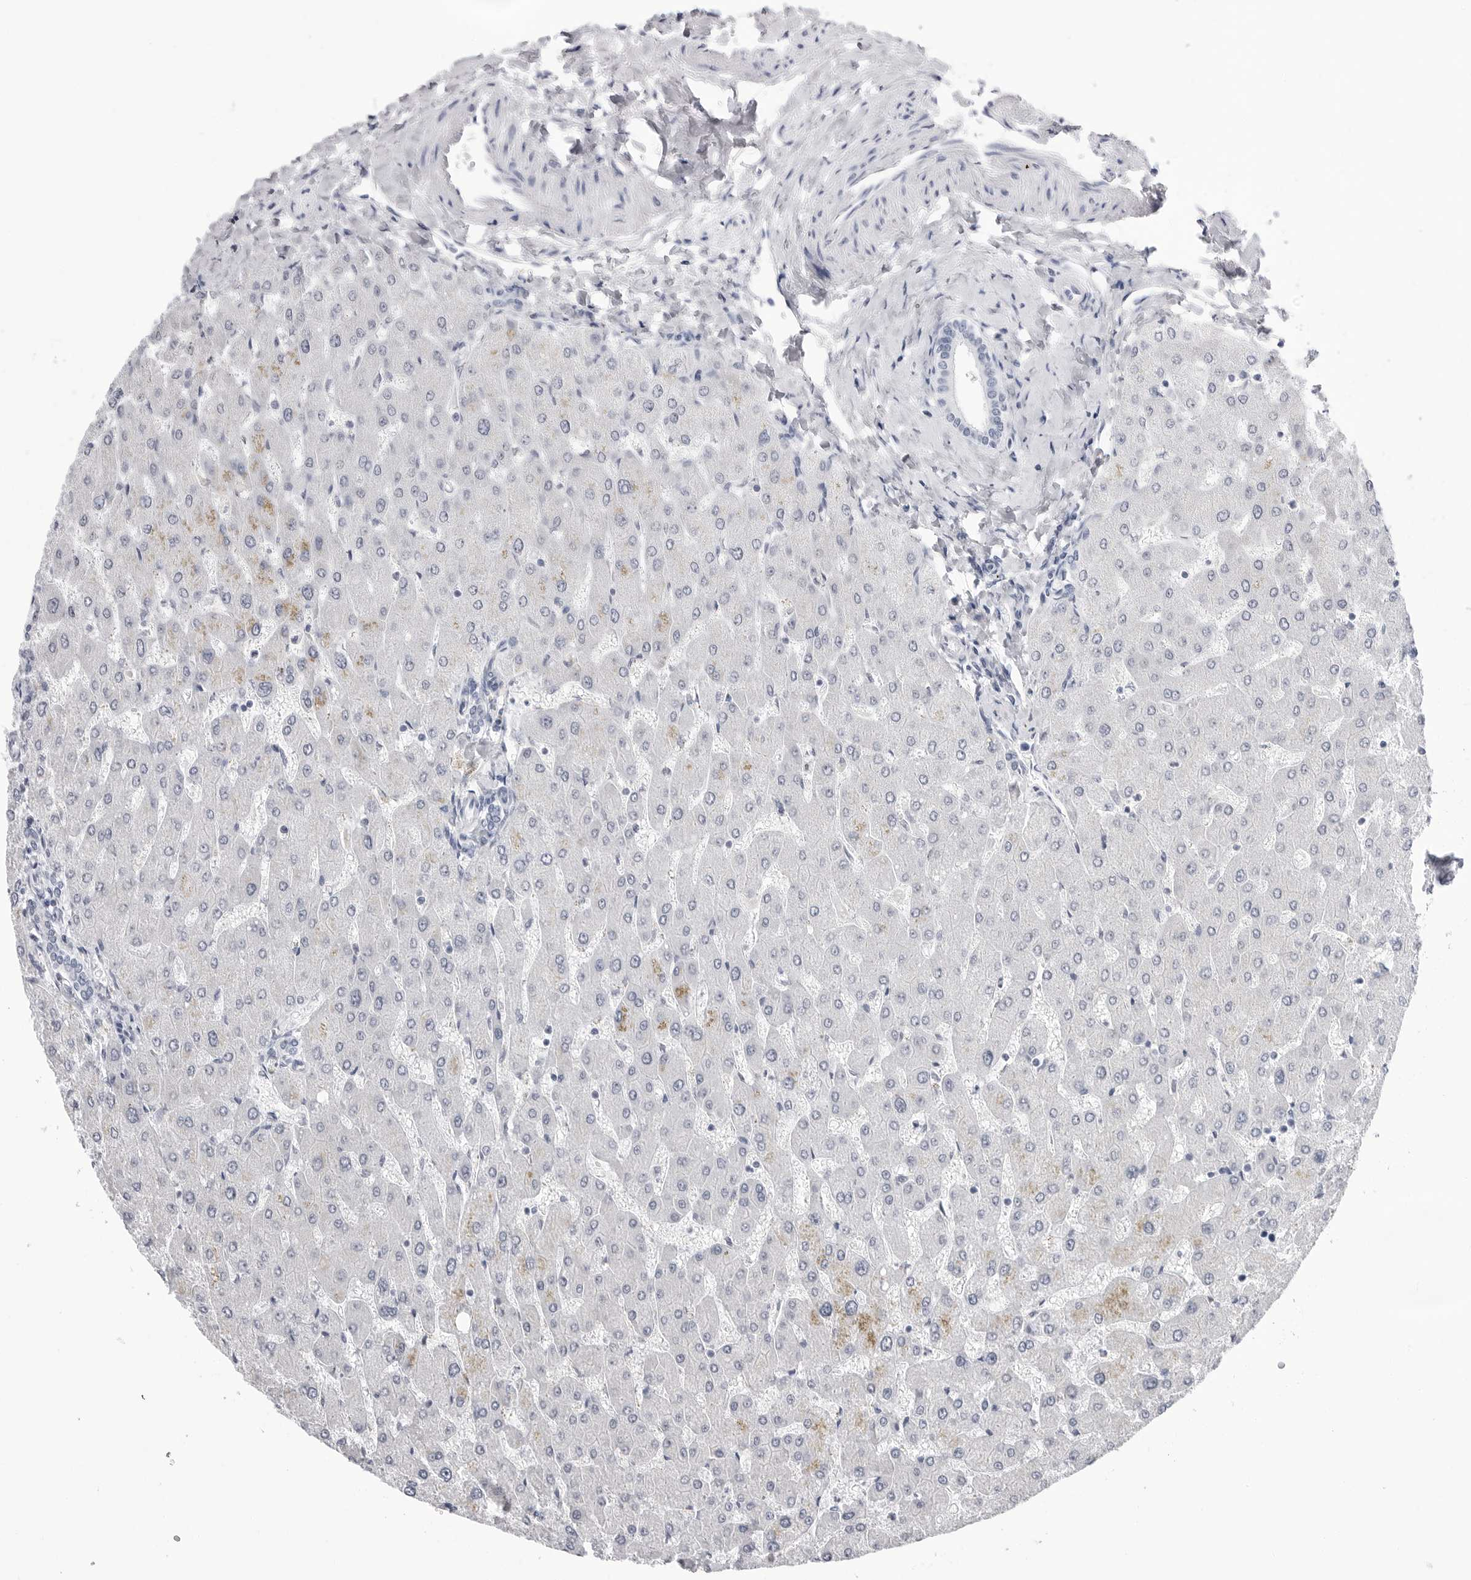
{"staining": {"intensity": "negative", "quantity": "none", "location": "none"}, "tissue": "liver", "cell_type": "Cholangiocytes", "image_type": "normal", "snomed": [{"axis": "morphology", "description": "Normal tissue, NOS"}, {"axis": "topography", "description": "Liver"}], "caption": "Immunohistochemical staining of unremarkable human liver reveals no significant expression in cholangiocytes. (DAB IHC with hematoxylin counter stain).", "gene": "PGA3", "patient": {"sex": "male", "age": 55}}